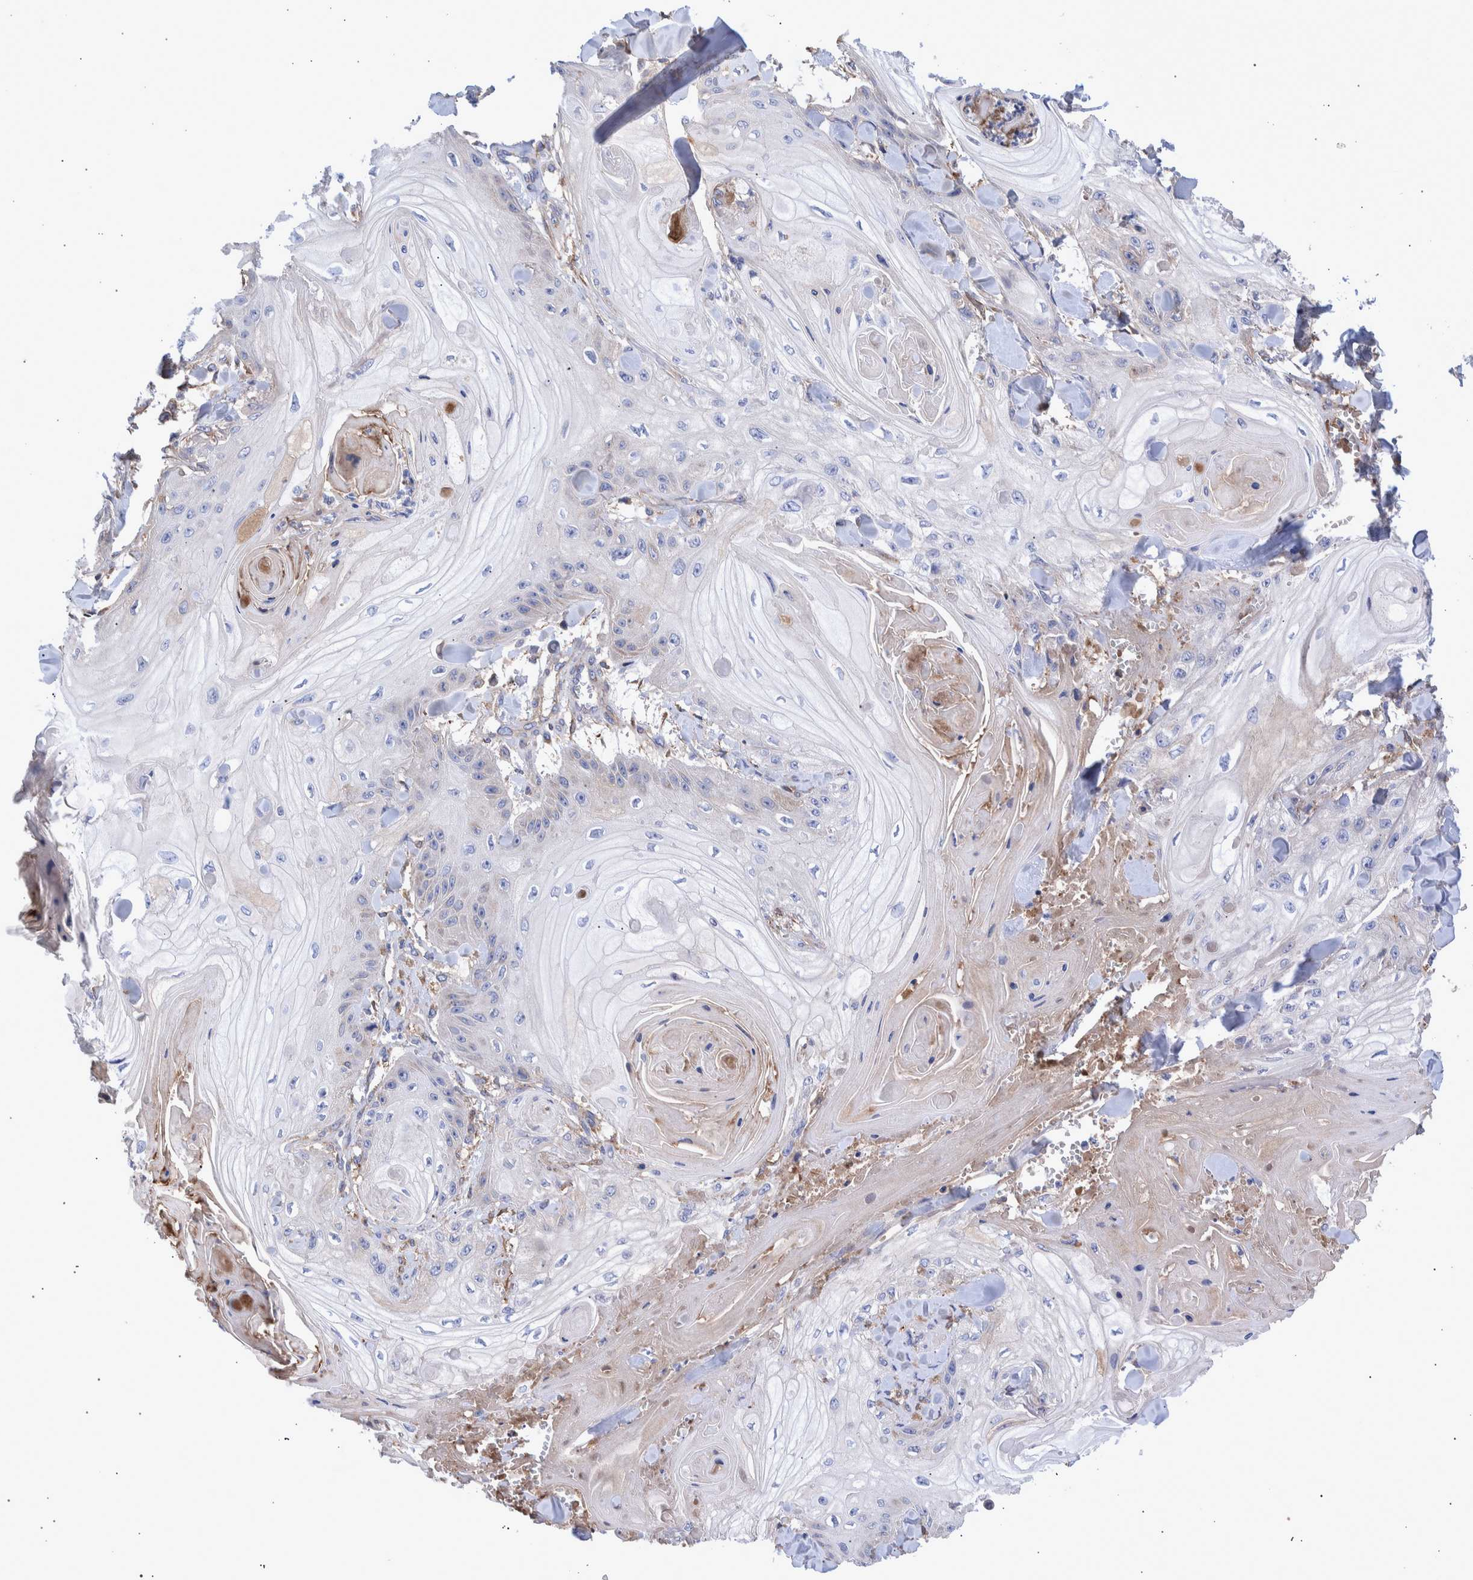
{"staining": {"intensity": "negative", "quantity": "none", "location": "none"}, "tissue": "skin cancer", "cell_type": "Tumor cells", "image_type": "cancer", "snomed": [{"axis": "morphology", "description": "Squamous cell carcinoma, NOS"}, {"axis": "topography", "description": "Skin"}], "caption": "Immunohistochemistry (IHC) micrograph of neoplastic tissue: human skin cancer (squamous cell carcinoma) stained with DAB (3,3'-diaminobenzidine) reveals no significant protein staining in tumor cells.", "gene": "DLL4", "patient": {"sex": "male", "age": 74}}